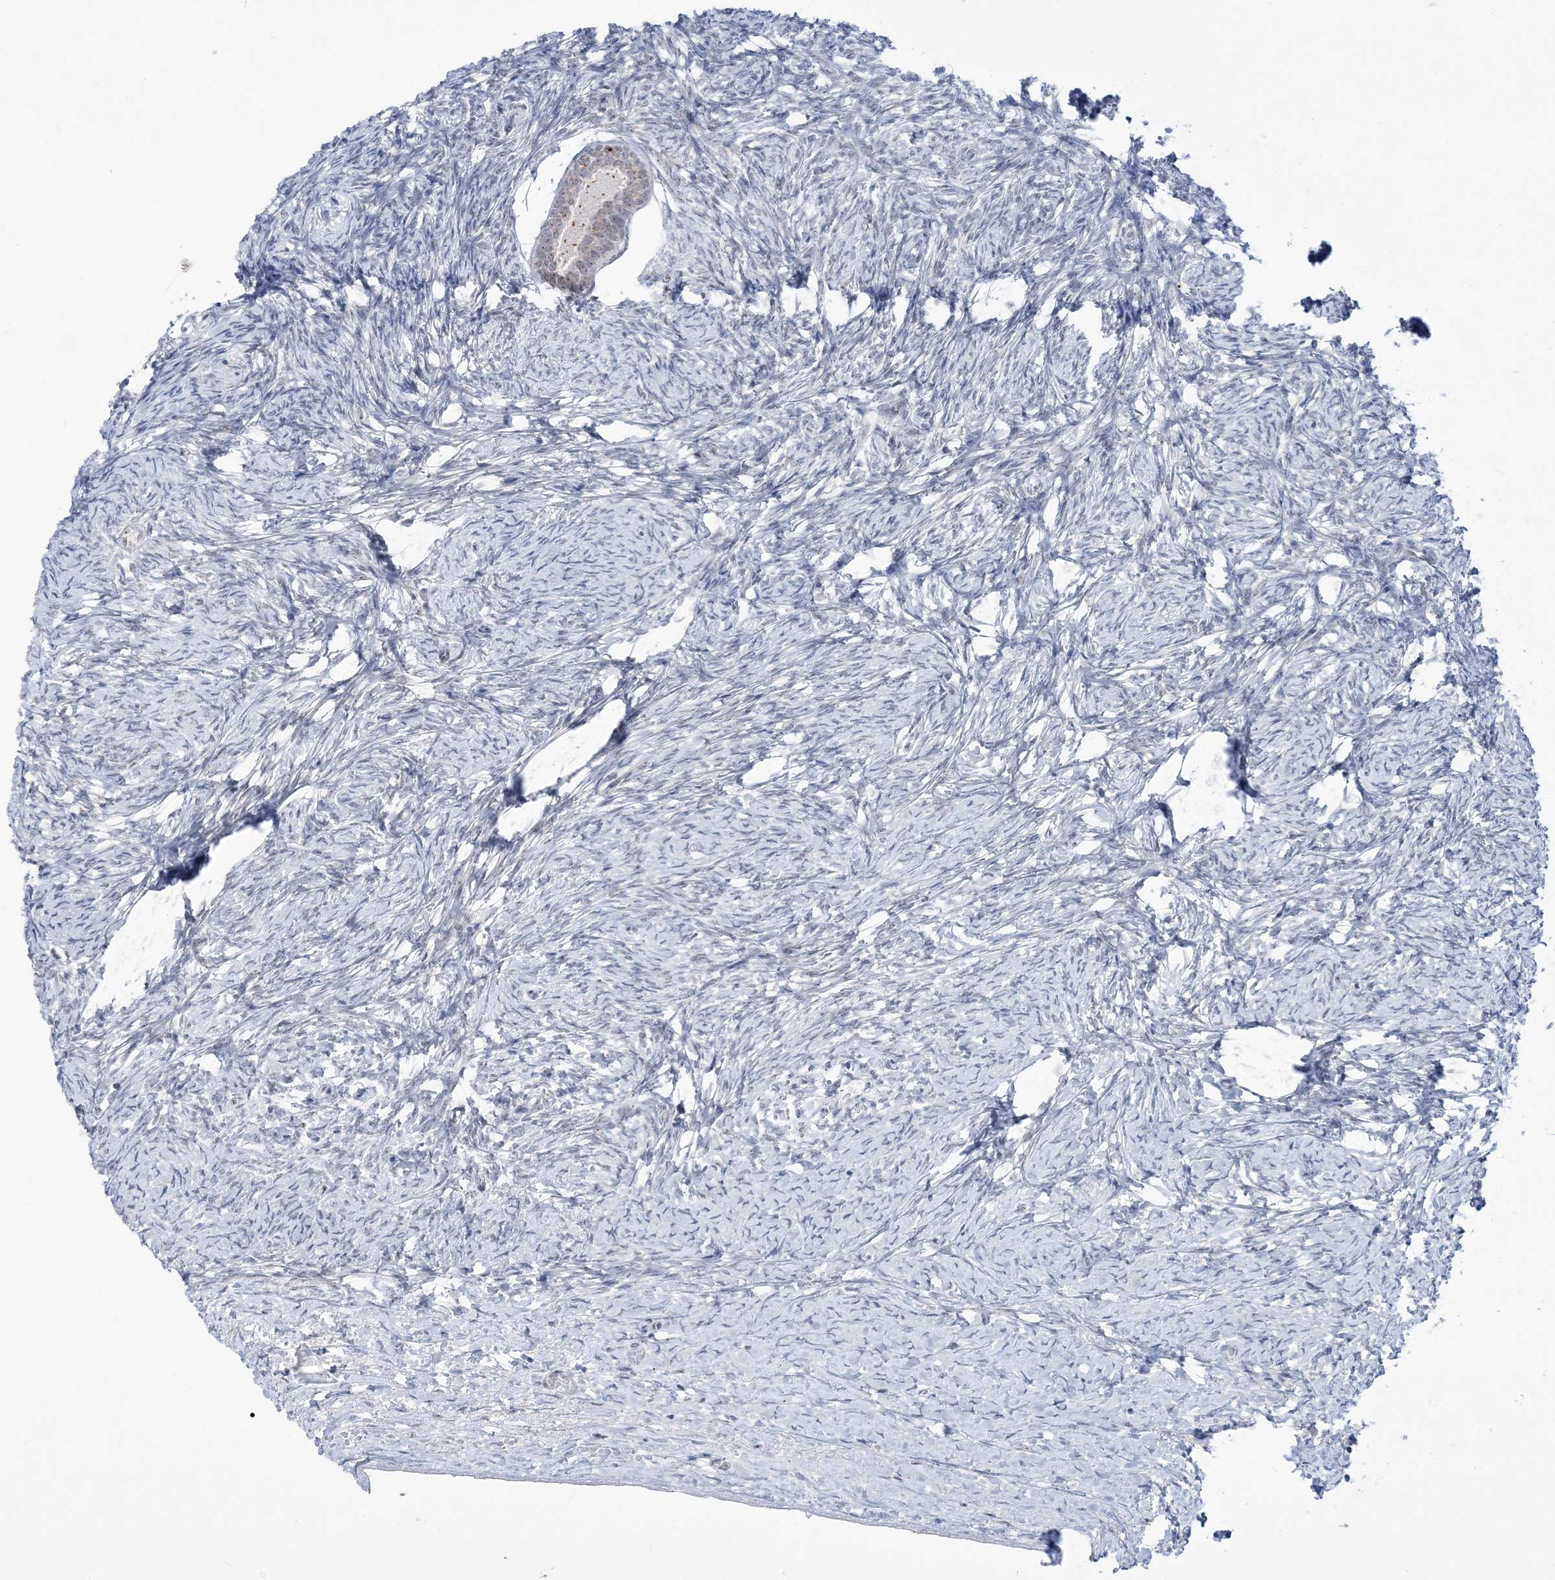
{"staining": {"intensity": "negative", "quantity": "none", "location": "none"}, "tissue": "ovary", "cell_type": "Ovarian stroma cells", "image_type": "normal", "snomed": [{"axis": "morphology", "description": "Normal tissue, NOS"}, {"axis": "morphology", "description": "Developmental malformation"}, {"axis": "topography", "description": "Ovary"}], "caption": "A high-resolution photomicrograph shows IHC staining of normal ovary, which demonstrates no significant expression in ovarian stroma cells.", "gene": "DDX21", "patient": {"sex": "female", "age": 39}}